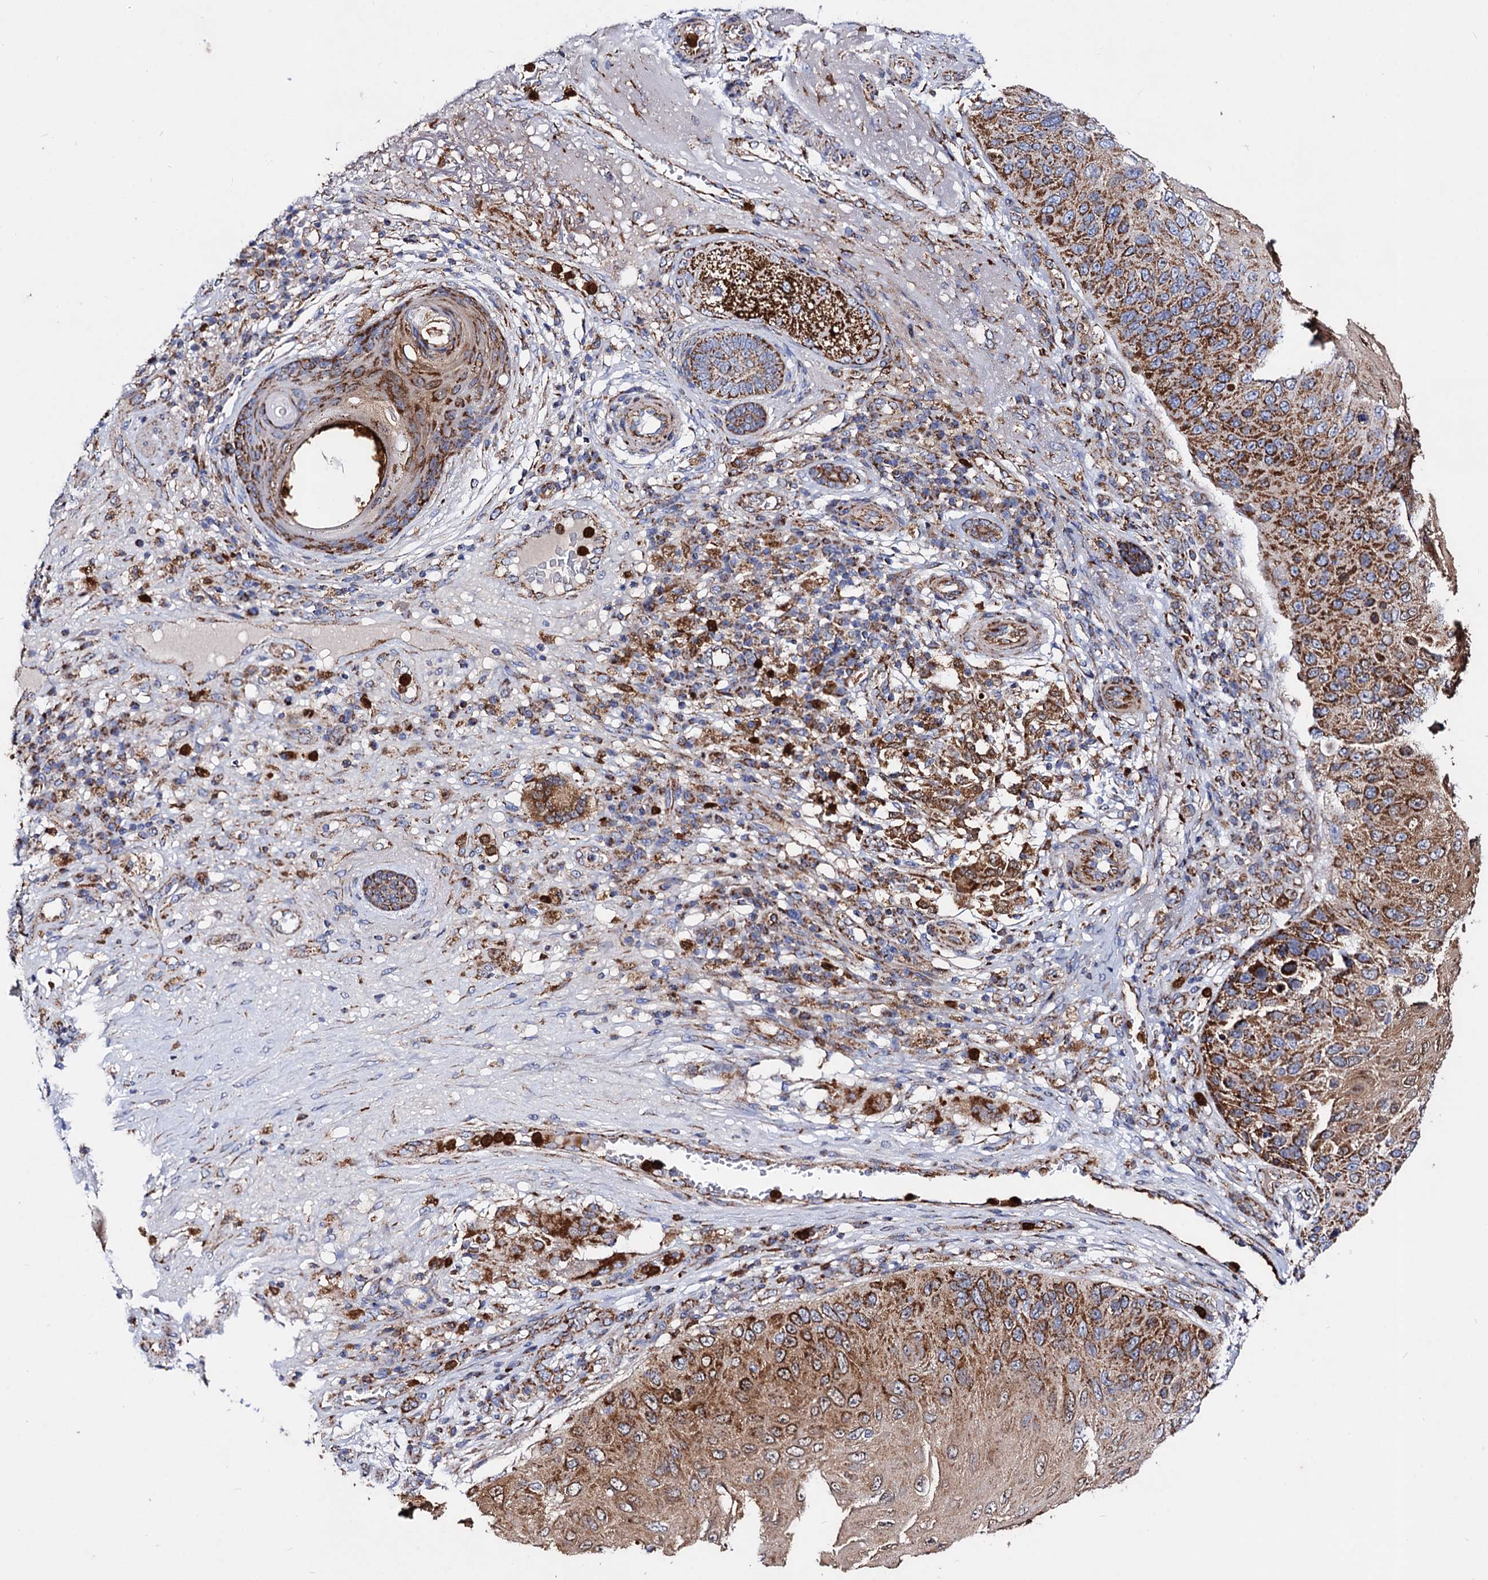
{"staining": {"intensity": "strong", "quantity": ">75%", "location": "cytoplasmic/membranous"}, "tissue": "skin cancer", "cell_type": "Tumor cells", "image_type": "cancer", "snomed": [{"axis": "morphology", "description": "Squamous cell carcinoma, NOS"}, {"axis": "topography", "description": "Skin"}], "caption": "Squamous cell carcinoma (skin) stained with DAB (3,3'-diaminobenzidine) immunohistochemistry shows high levels of strong cytoplasmic/membranous staining in about >75% of tumor cells. The staining is performed using DAB brown chromogen to label protein expression. The nuclei are counter-stained blue using hematoxylin.", "gene": "ACAD9", "patient": {"sex": "female", "age": 88}}